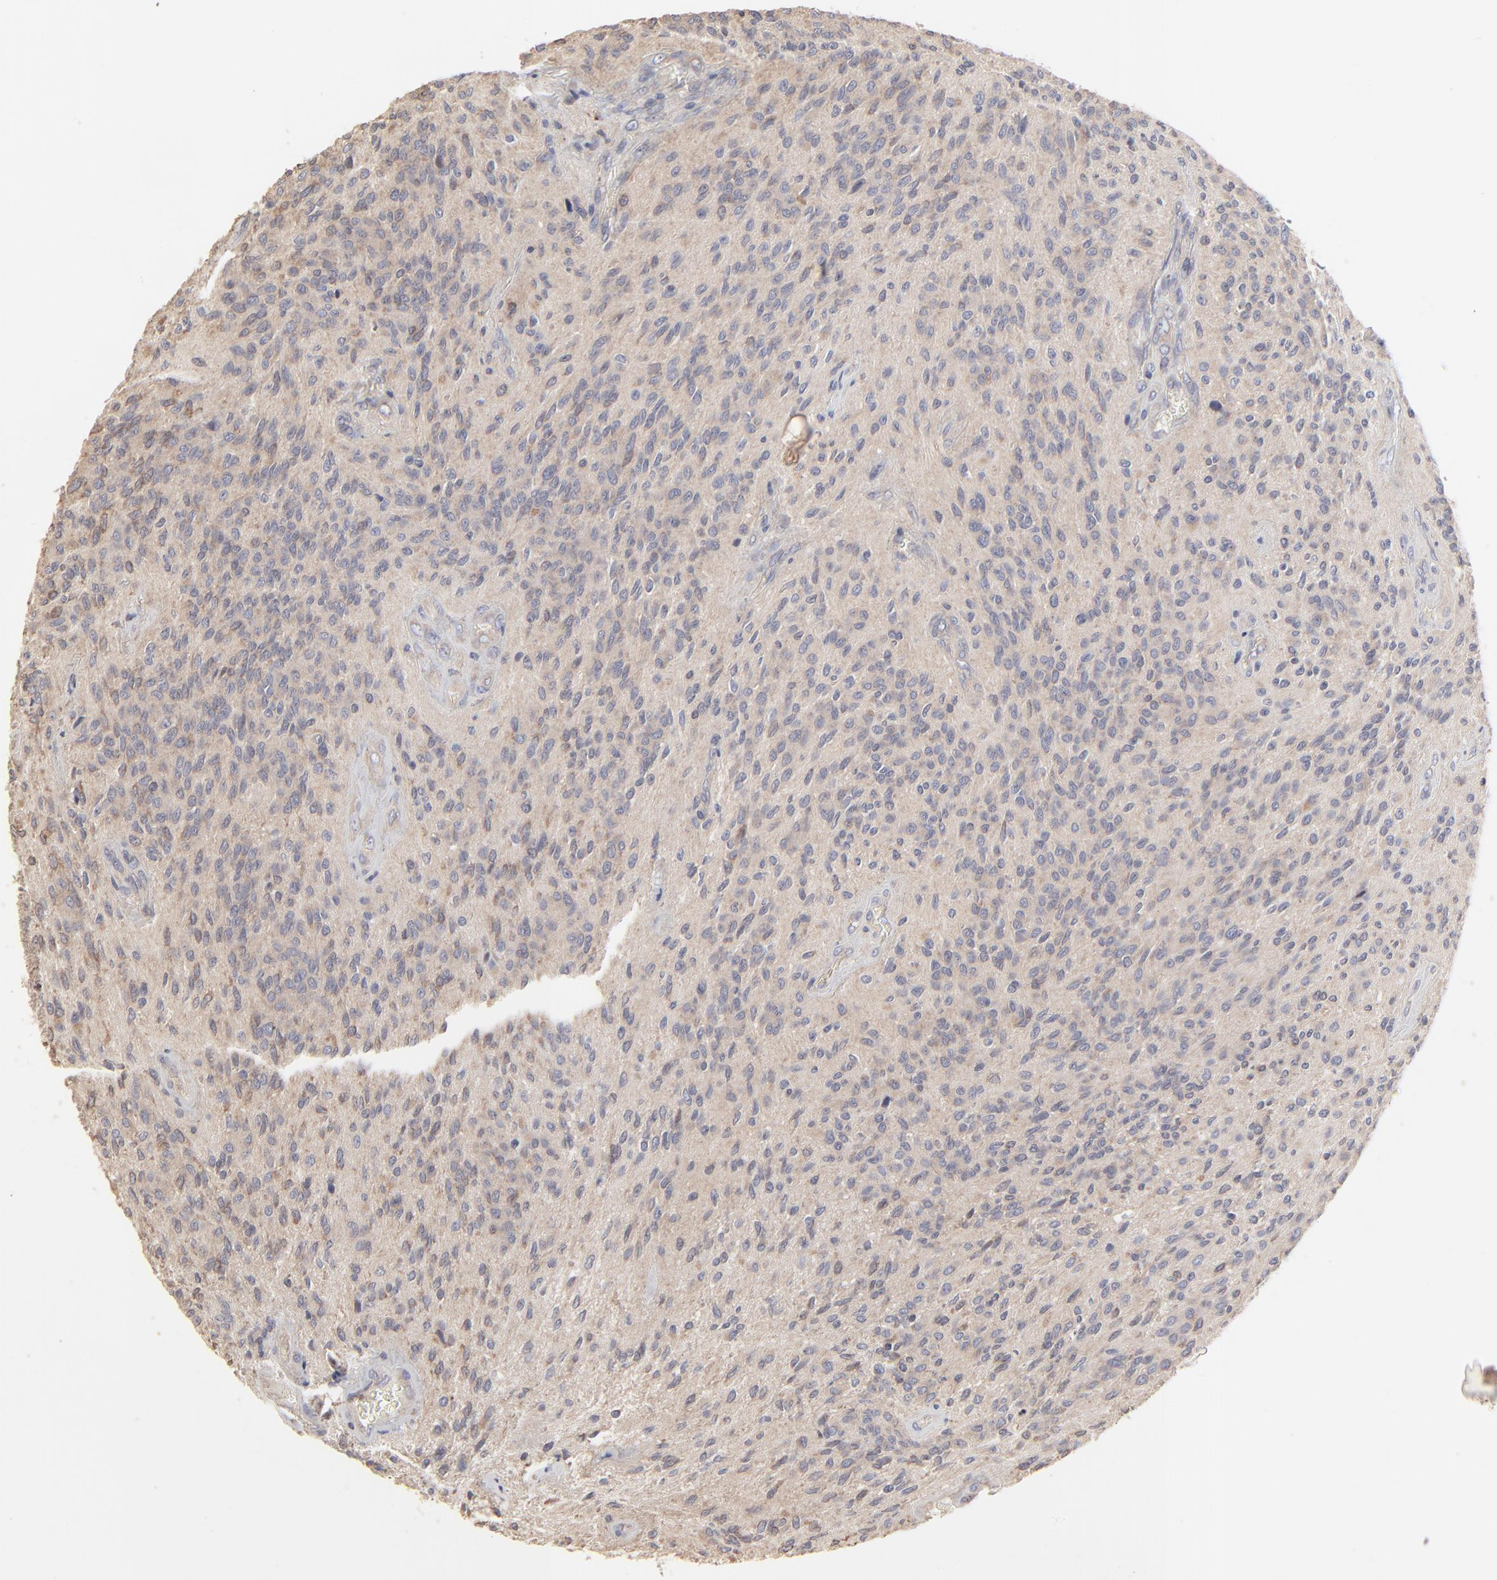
{"staining": {"intensity": "negative", "quantity": "none", "location": "none"}, "tissue": "glioma", "cell_type": "Tumor cells", "image_type": "cancer", "snomed": [{"axis": "morphology", "description": "Glioma, malignant, Low grade"}, {"axis": "topography", "description": "Brain"}], "caption": "A photomicrograph of malignant glioma (low-grade) stained for a protein demonstrates no brown staining in tumor cells. (Stains: DAB immunohistochemistry with hematoxylin counter stain, Microscopy: brightfield microscopy at high magnification).", "gene": "ELP2", "patient": {"sex": "female", "age": 15}}